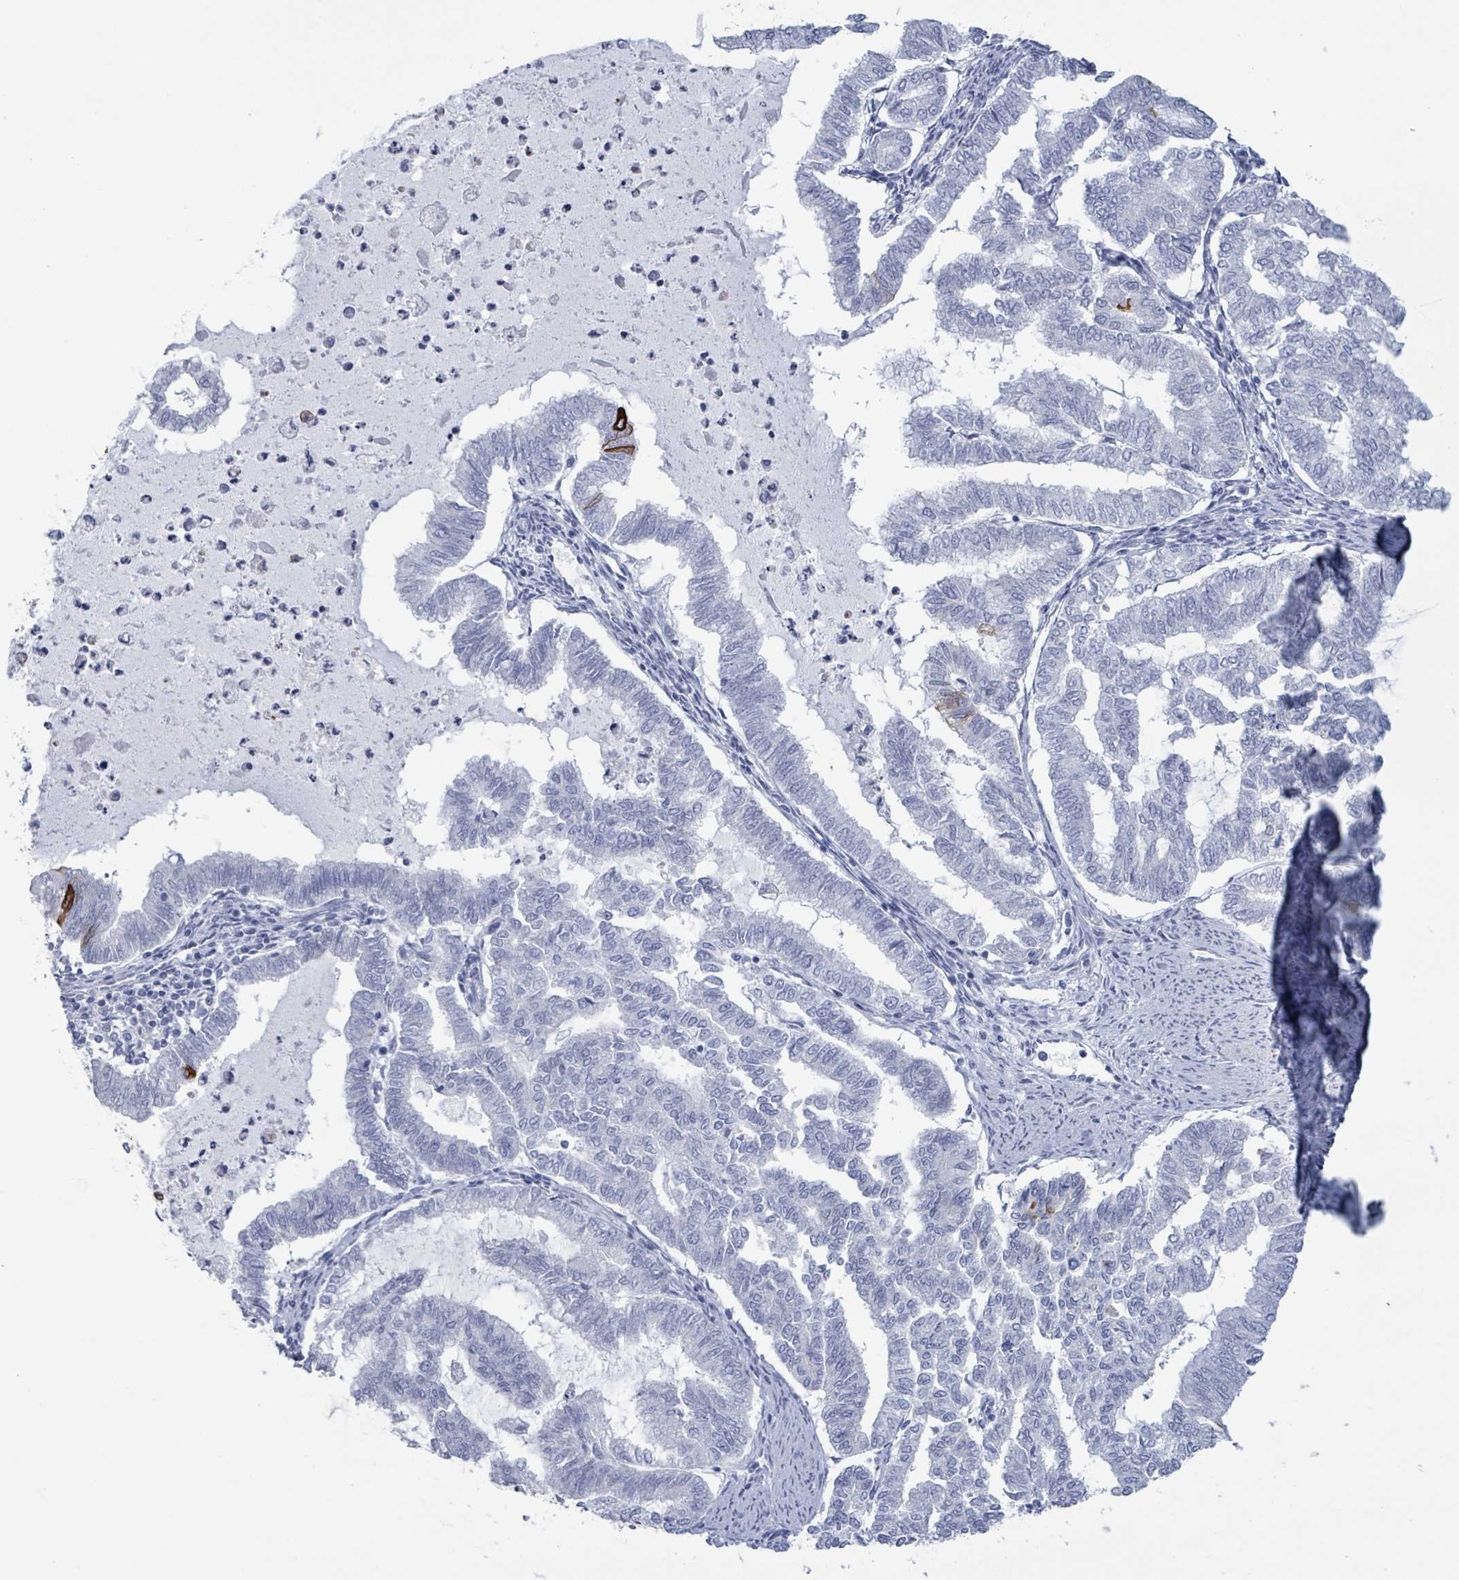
{"staining": {"intensity": "strong", "quantity": "<25%", "location": "cytoplasmic/membranous"}, "tissue": "endometrial cancer", "cell_type": "Tumor cells", "image_type": "cancer", "snomed": [{"axis": "morphology", "description": "Adenocarcinoma, NOS"}, {"axis": "topography", "description": "Endometrium"}], "caption": "Protein staining by immunohistochemistry shows strong cytoplasmic/membranous expression in about <25% of tumor cells in endometrial cancer (adenocarcinoma).", "gene": "KRT8", "patient": {"sex": "female", "age": 79}}